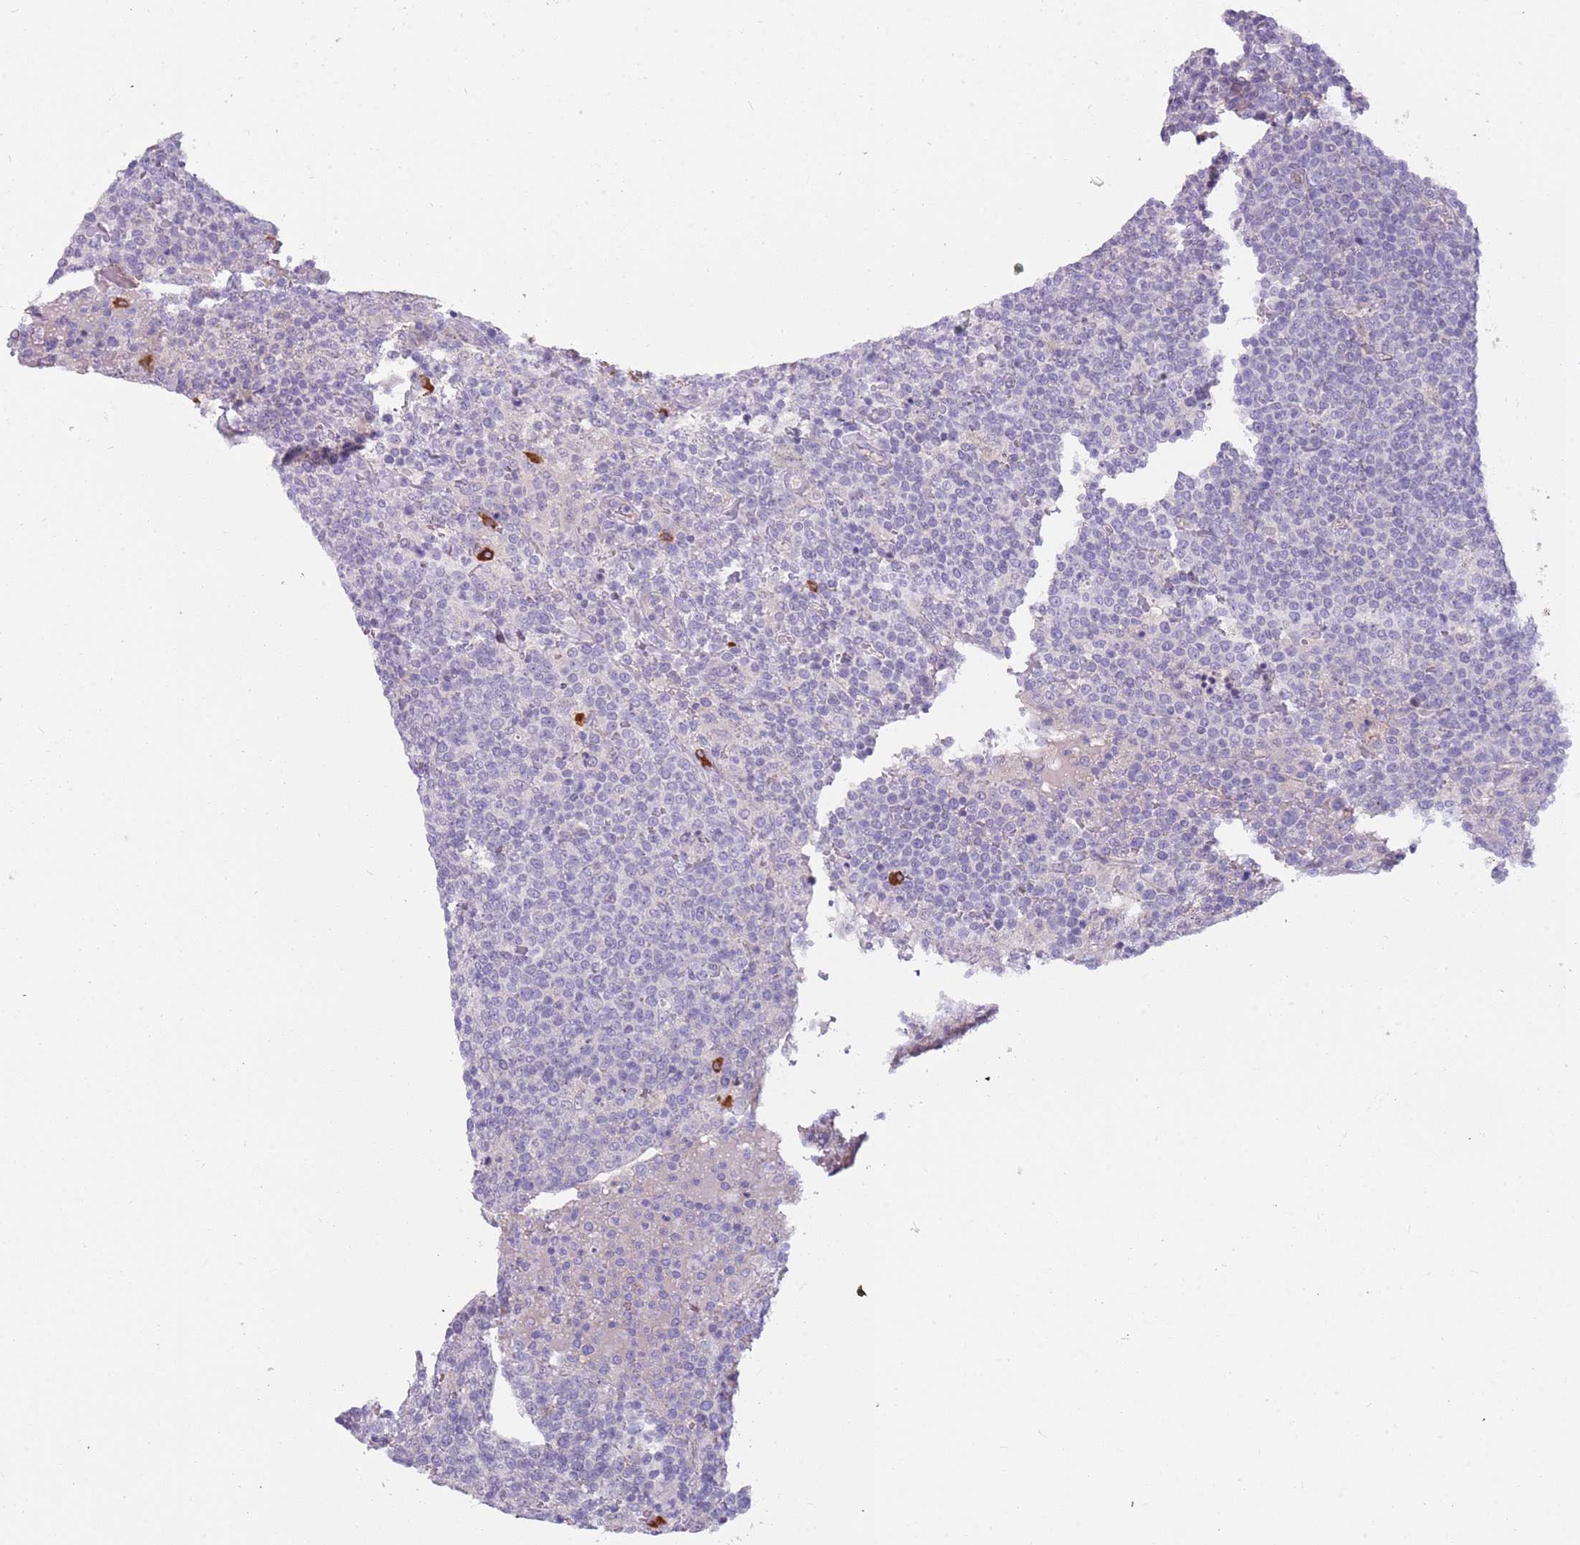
{"staining": {"intensity": "negative", "quantity": "none", "location": "none"}, "tissue": "lymphoma", "cell_type": "Tumor cells", "image_type": "cancer", "snomed": [{"axis": "morphology", "description": "Malignant lymphoma, non-Hodgkin's type, High grade"}, {"axis": "topography", "description": "Lymph node"}], "caption": "Immunohistochemistry of high-grade malignant lymphoma, non-Hodgkin's type exhibits no staining in tumor cells.", "gene": "DDX4", "patient": {"sex": "male", "age": 61}}